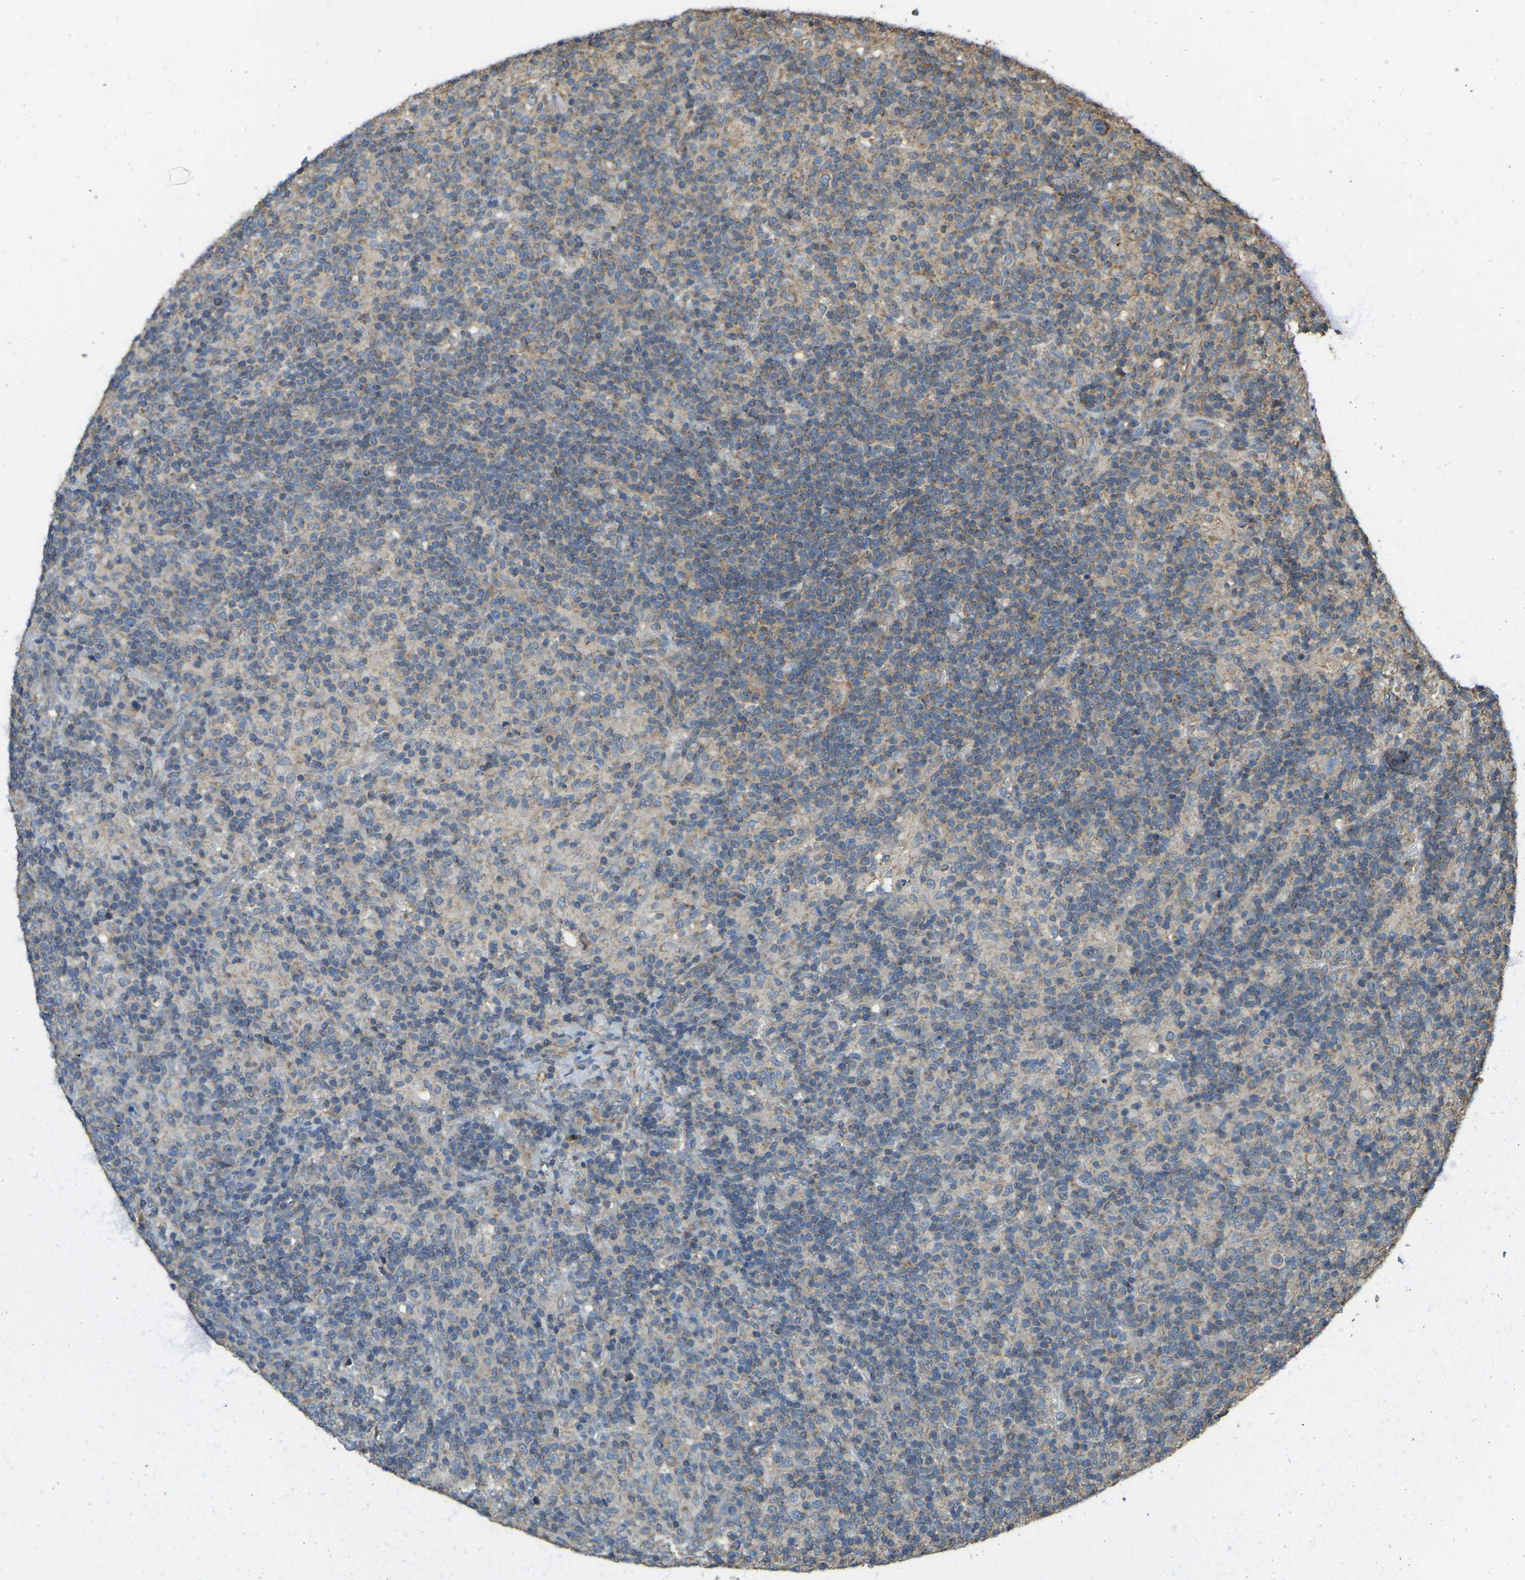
{"staining": {"intensity": "moderate", "quantity": "<25%", "location": "cytoplasmic/membranous"}, "tissue": "lymphoma", "cell_type": "Tumor cells", "image_type": "cancer", "snomed": [{"axis": "morphology", "description": "Hodgkin's disease, NOS"}, {"axis": "topography", "description": "Lymph node"}], "caption": "This image shows IHC staining of human lymphoma, with low moderate cytoplasmic/membranous expression in approximately <25% of tumor cells.", "gene": "GNG2", "patient": {"sex": "male", "age": 70}}